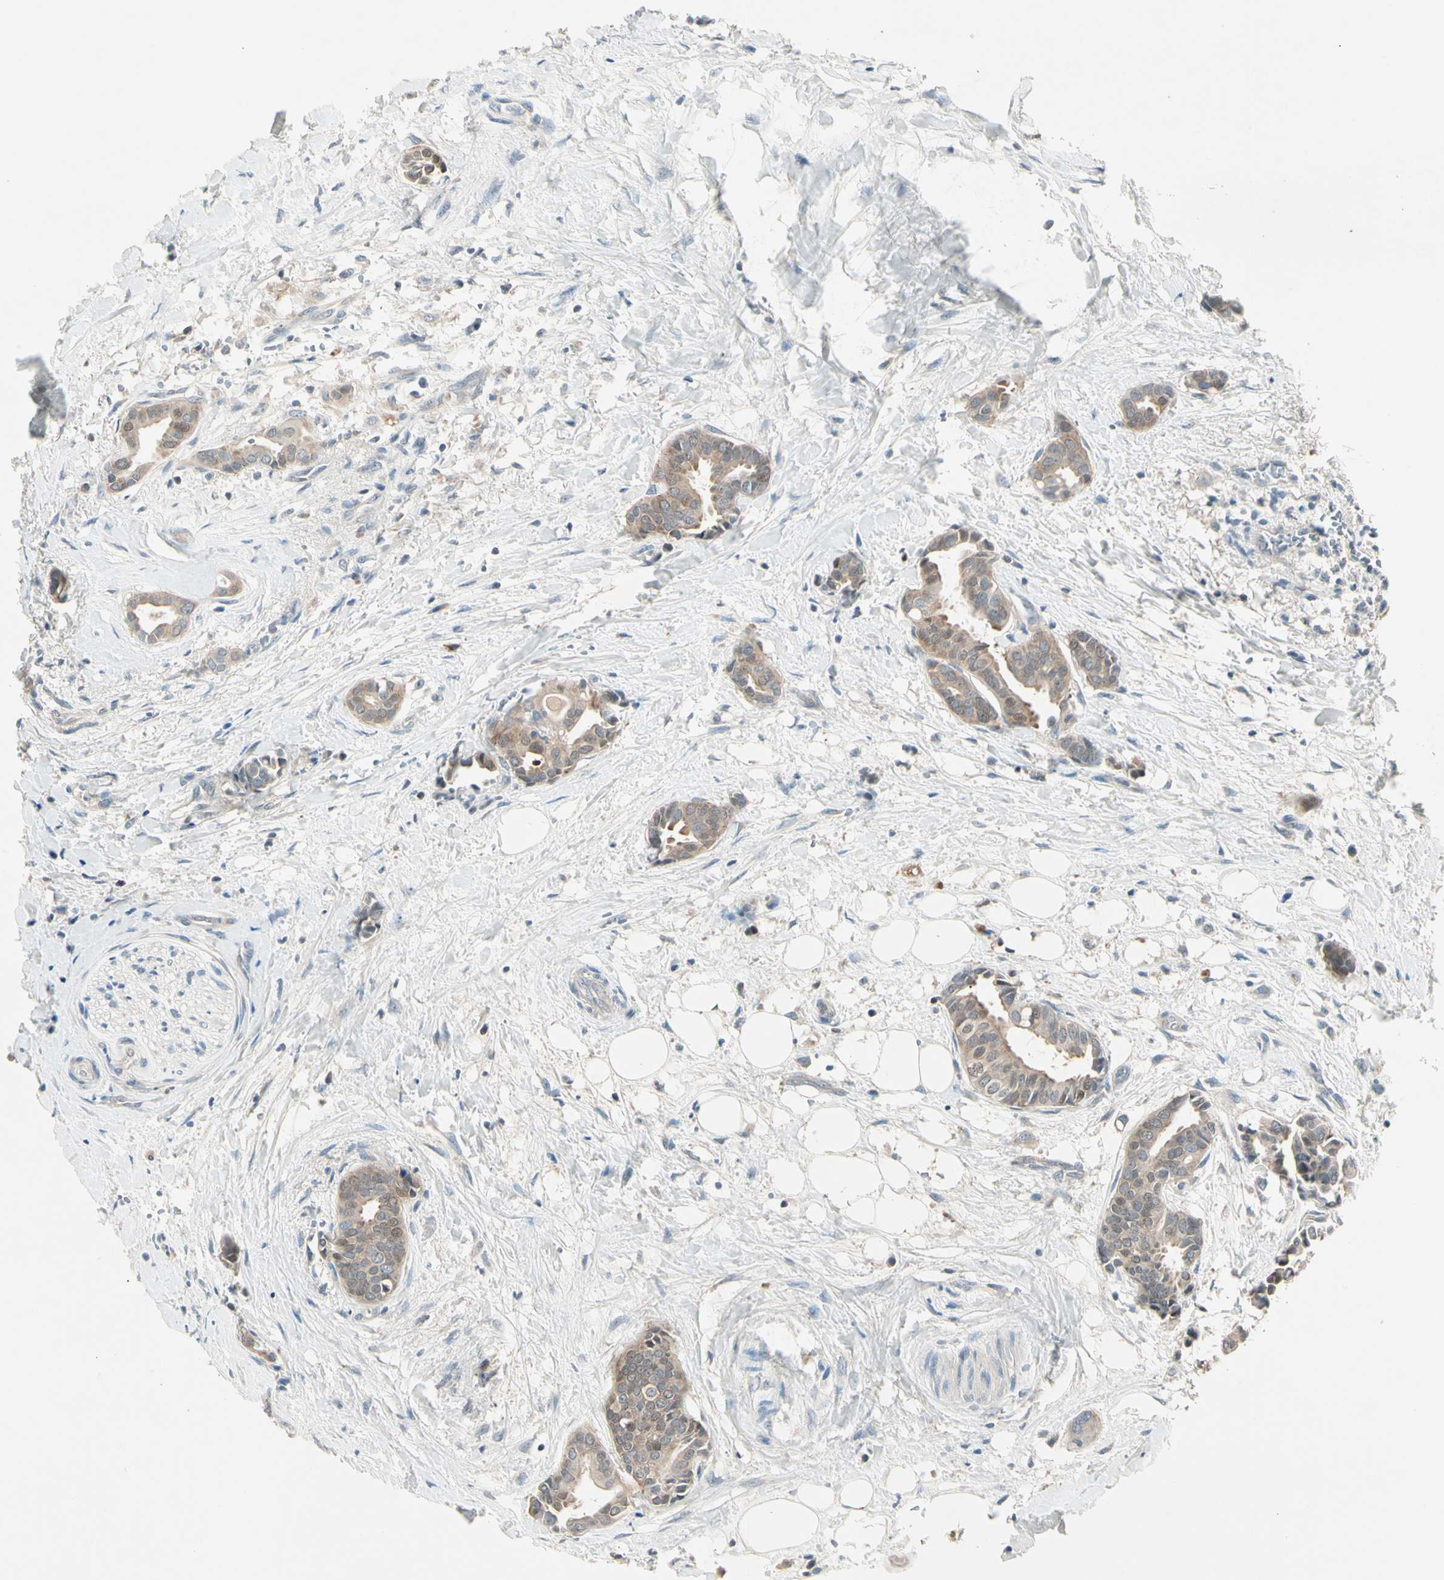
{"staining": {"intensity": "weak", "quantity": ">75%", "location": "cytoplasmic/membranous"}, "tissue": "head and neck cancer", "cell_type": "Tumor cells", "image_type": "cancer", "snomed": [{"axis": "morphology", "description": "Adenocarcinoma, NOS"}, {"axis": "topography", "description": "Salivary gland"}, {"axis": "topography", "description": "Head-Neck"}], "caption": "DAB immunohistochemical staining of human adenocarcinoma (head and neck) displays weak cytoplasmic/membranous protein positivity in about >75% of tumor cells.", "gene": "IL1R1", "patient": {"sex": "female", "age": 59}}